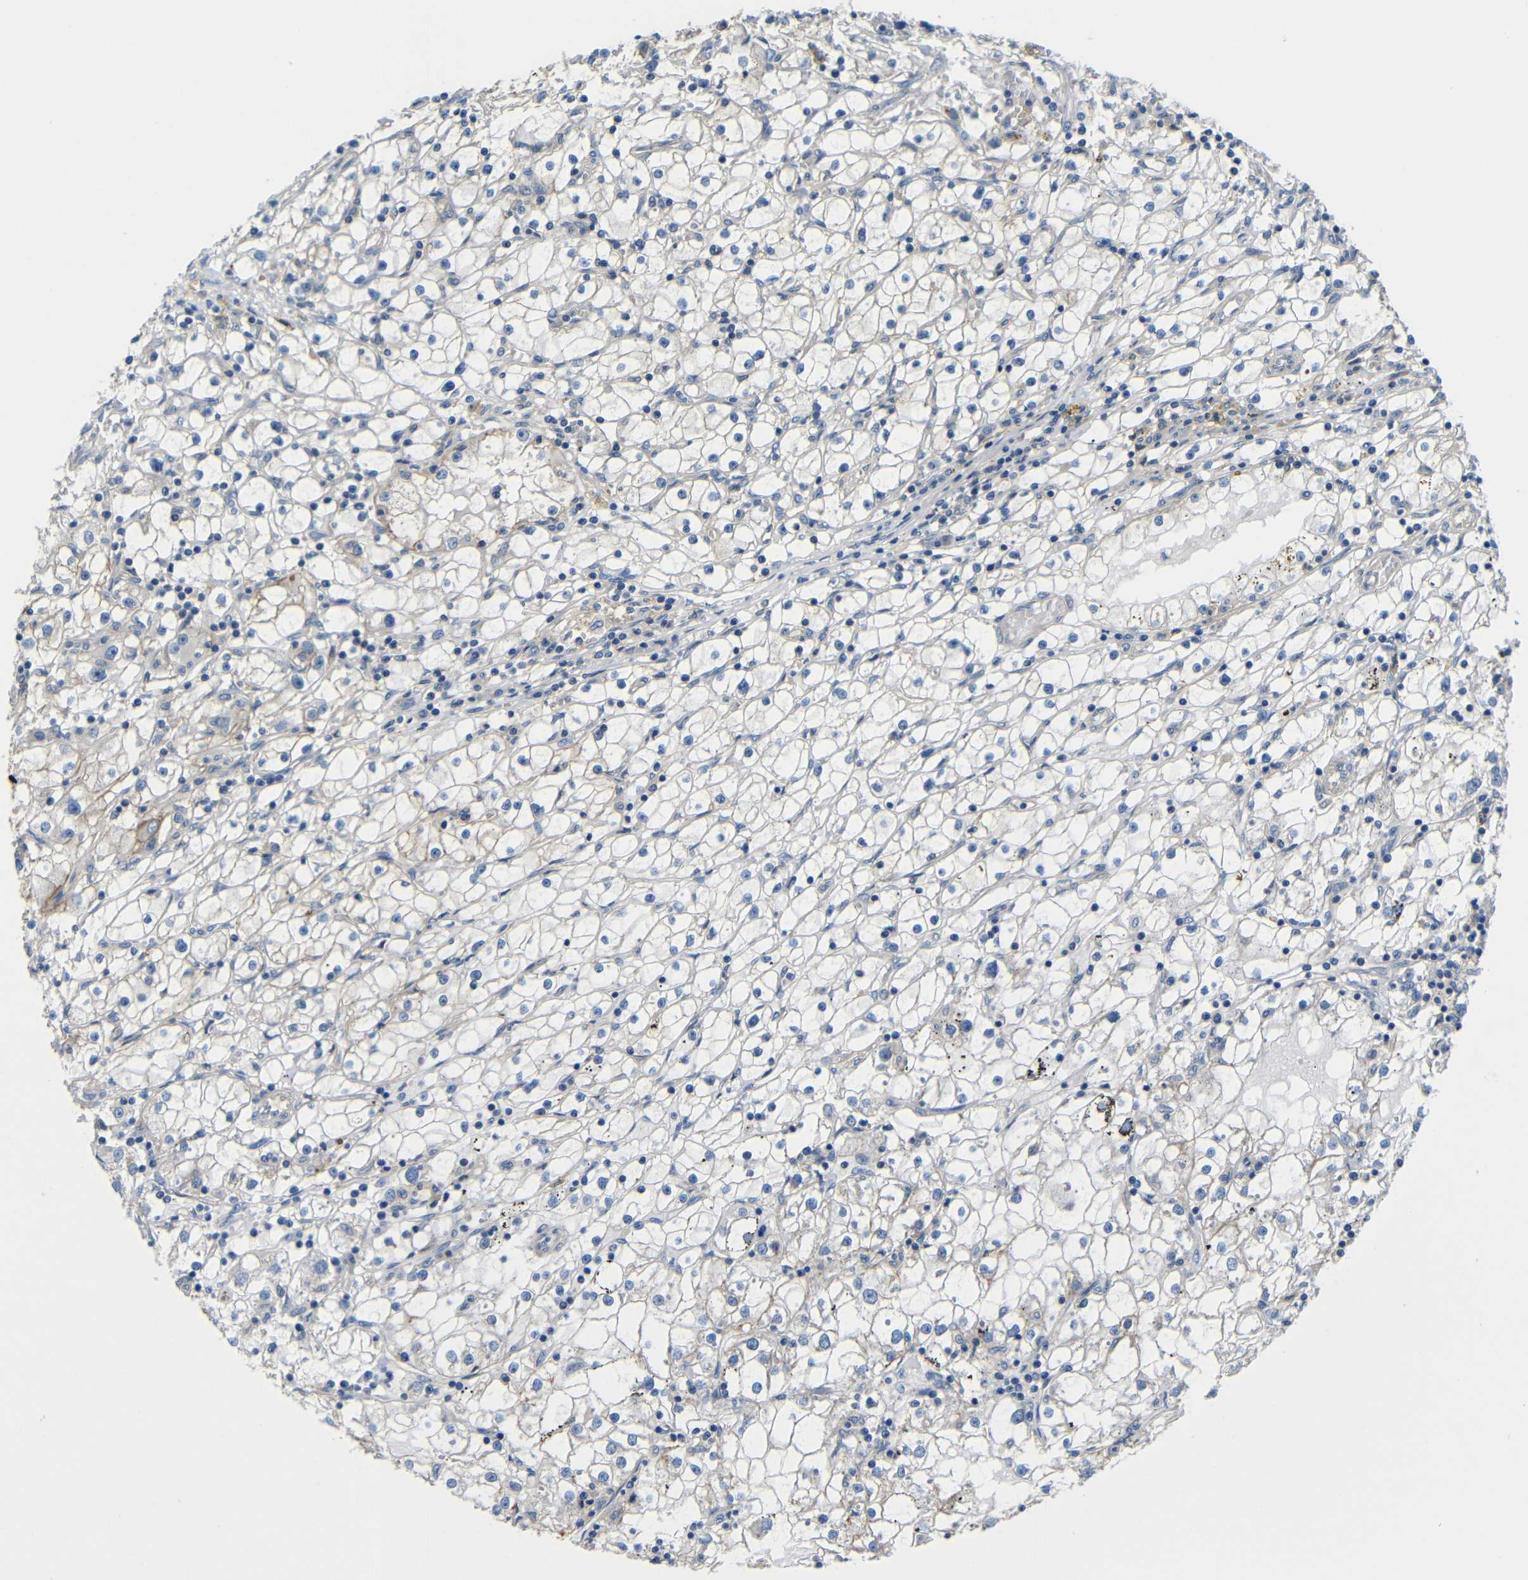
{"staining": {"intensity": "weak", "quantity": "25%-75%", "location": "cytoplasmic/membranous"}, "tissue": "renal cancer", "cell_type": "Tumor cells", "image_type": "cancer", "snomed": [{"axis": "morphology", "description": "Adenocarcinoma, NOS"}, {"axis": "topography", "description": "Kidney"}], "caption": "Human adenocarcinoma (renal) stained with a protein marker exhibits weak staining in tumor cells.", "gene": "ZNF90", "patient": {"sex": "male", "age": 56}}